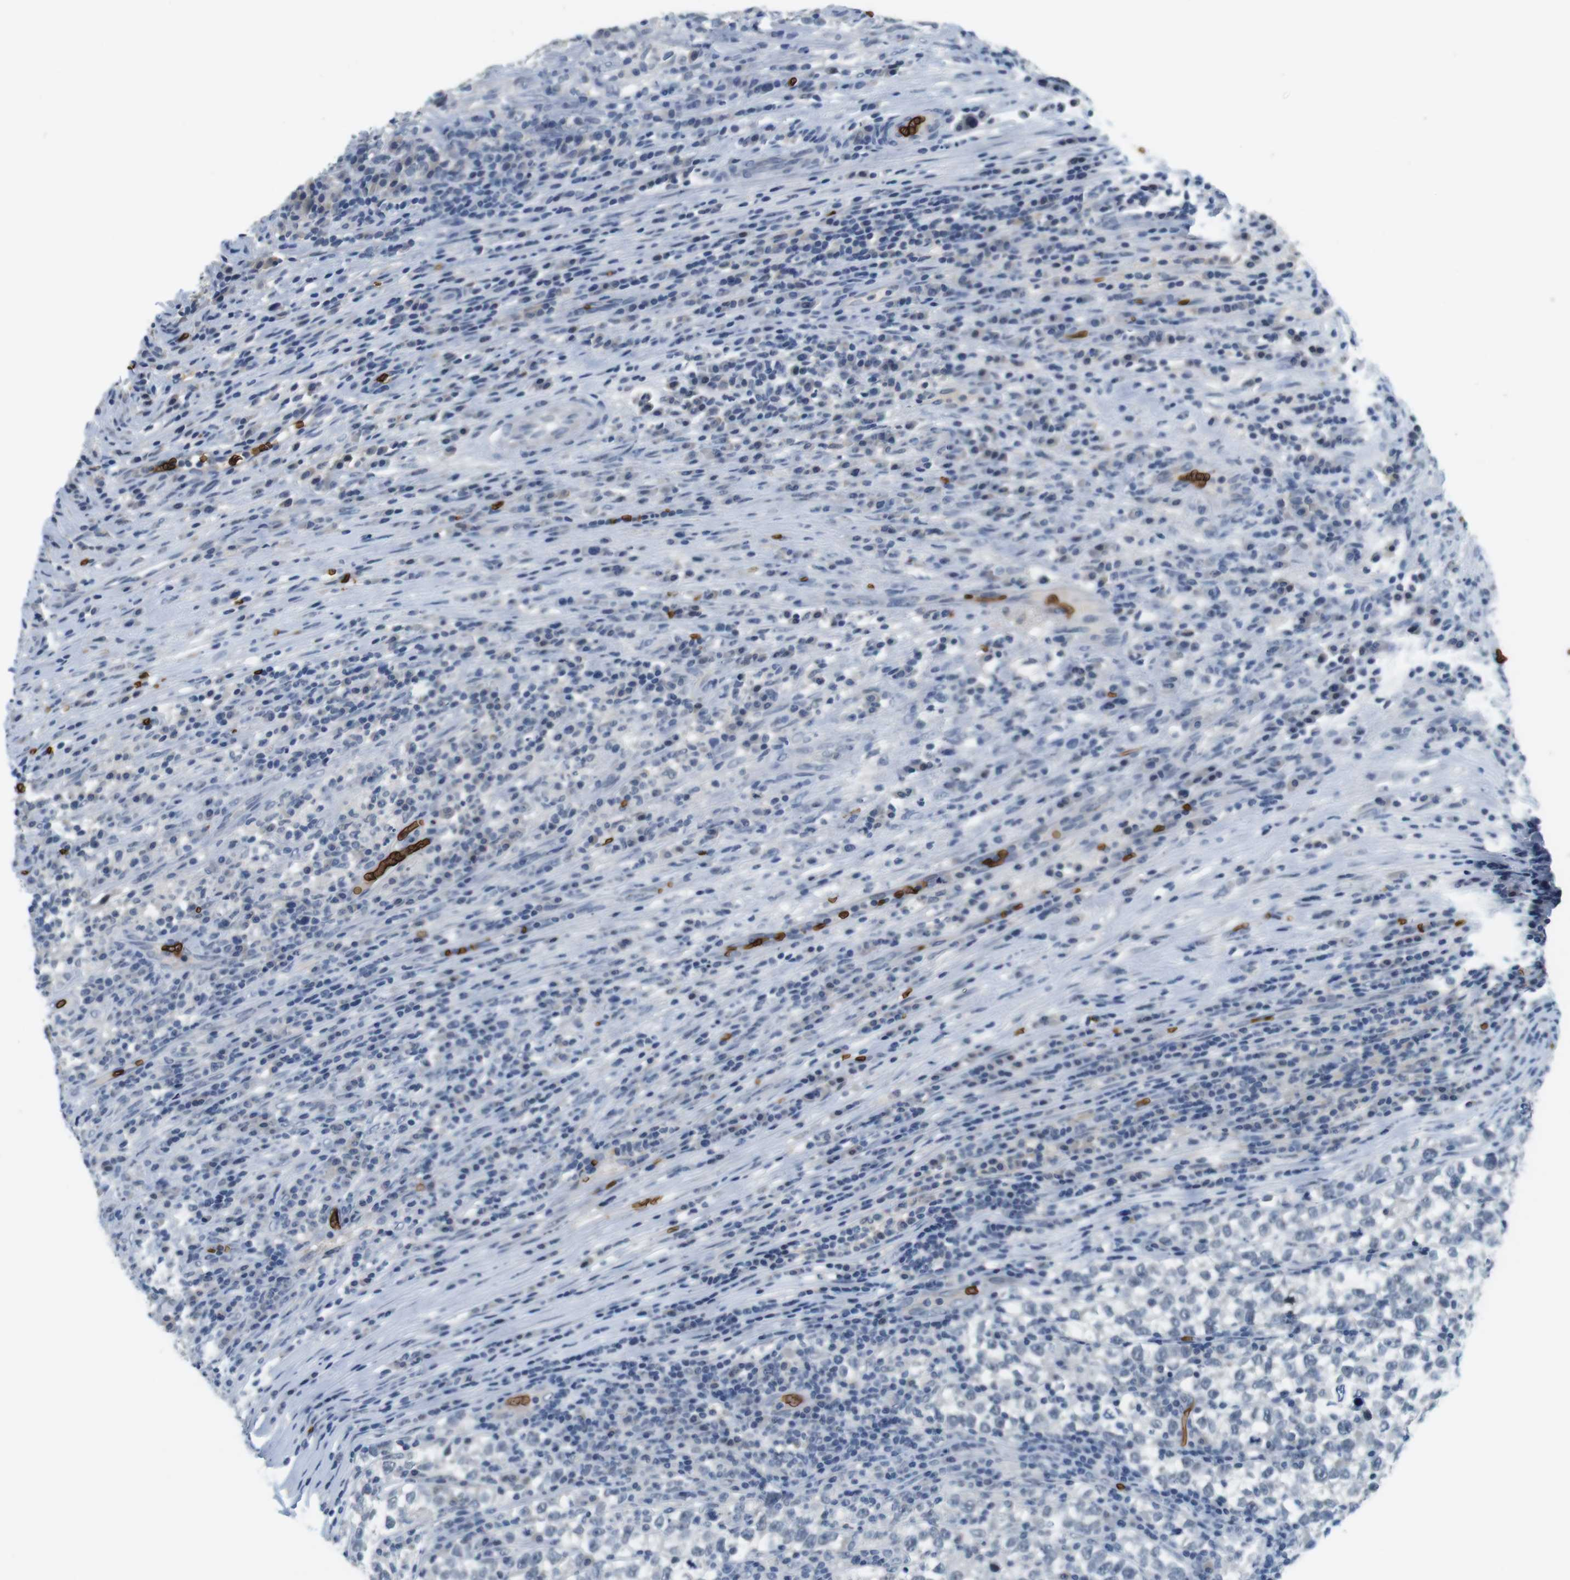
{"staining": {"intensity": "negative", "quantity": "none", "location": "none"}, "tissue": "testis cancer", "cell_type": "Tumor cells", "image_type": "cancer", "snomed": [{"axis": "morphology", "description": "Normal tissue, NOS"}, {"axis": "morphology", "description": "Seminoma, NOS"}, {"axis": "topography", "description": "Testis"}], "caption": "IHC image of neoplastic tissue: human seminoma (testis) stained with DAB shows no significant protein expression in tumor cells.", "gene": "SLC4A1", "patient": {"sex": "male", "age": 43}}